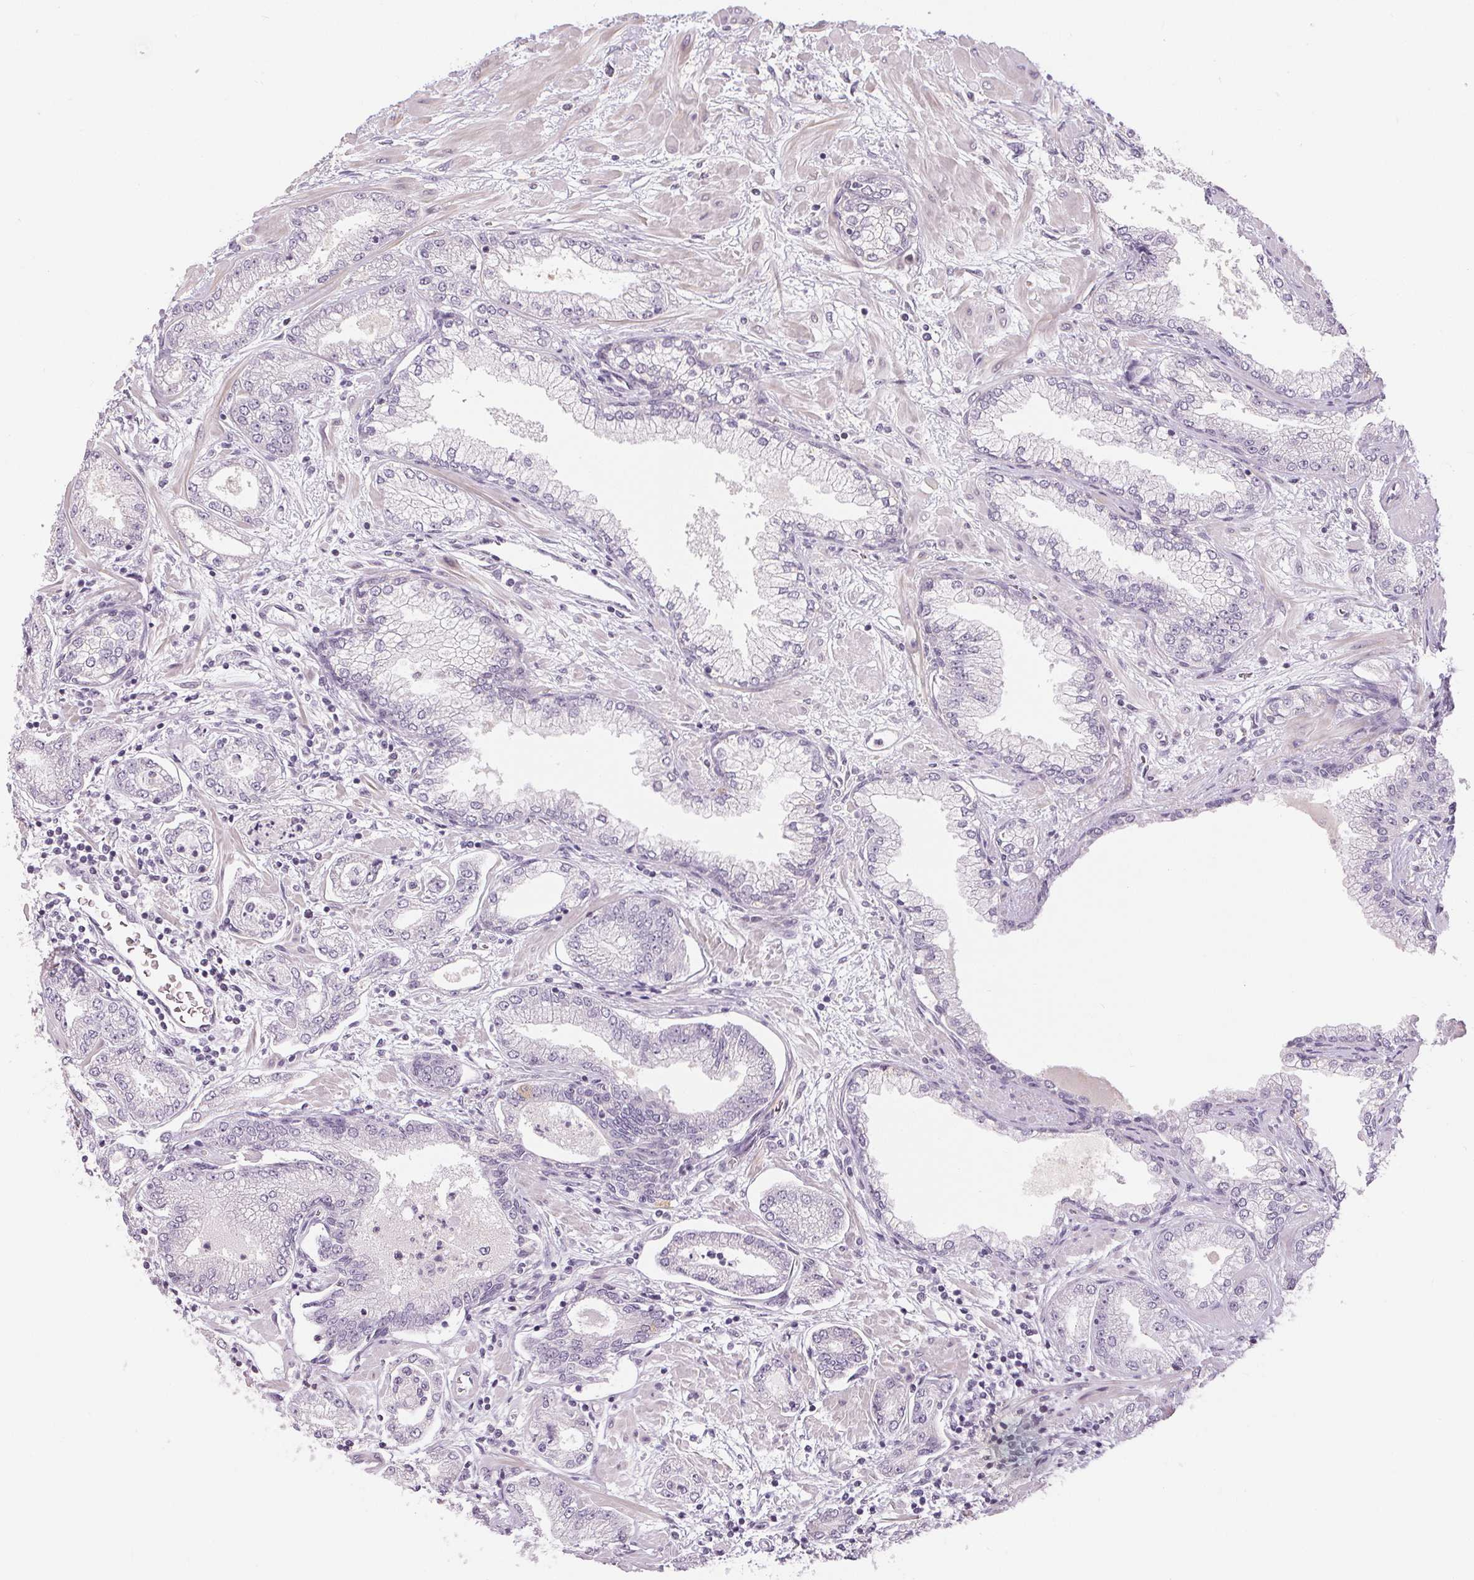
{"staining": {"intensity": "negative", "quantity": "none", "location": "none"}, "tissue": "prostate cancer", "cell_type": "Tumor cells", "image_type": "cancer", "snomed": [{"axis": "morphology", "description": "Adenocarcinoma, Low grade"}, {"axis": "topography", "description": "Prostate"}], "caption": "Immunohistochemistry (IHC) image of neoplastic tissue: human prostate cancer stained with DAB exhibits no significant protein positivity in tumor cells.", "gene": "GDAP1L1", "patient": {"sex": "male", "age": 55}}